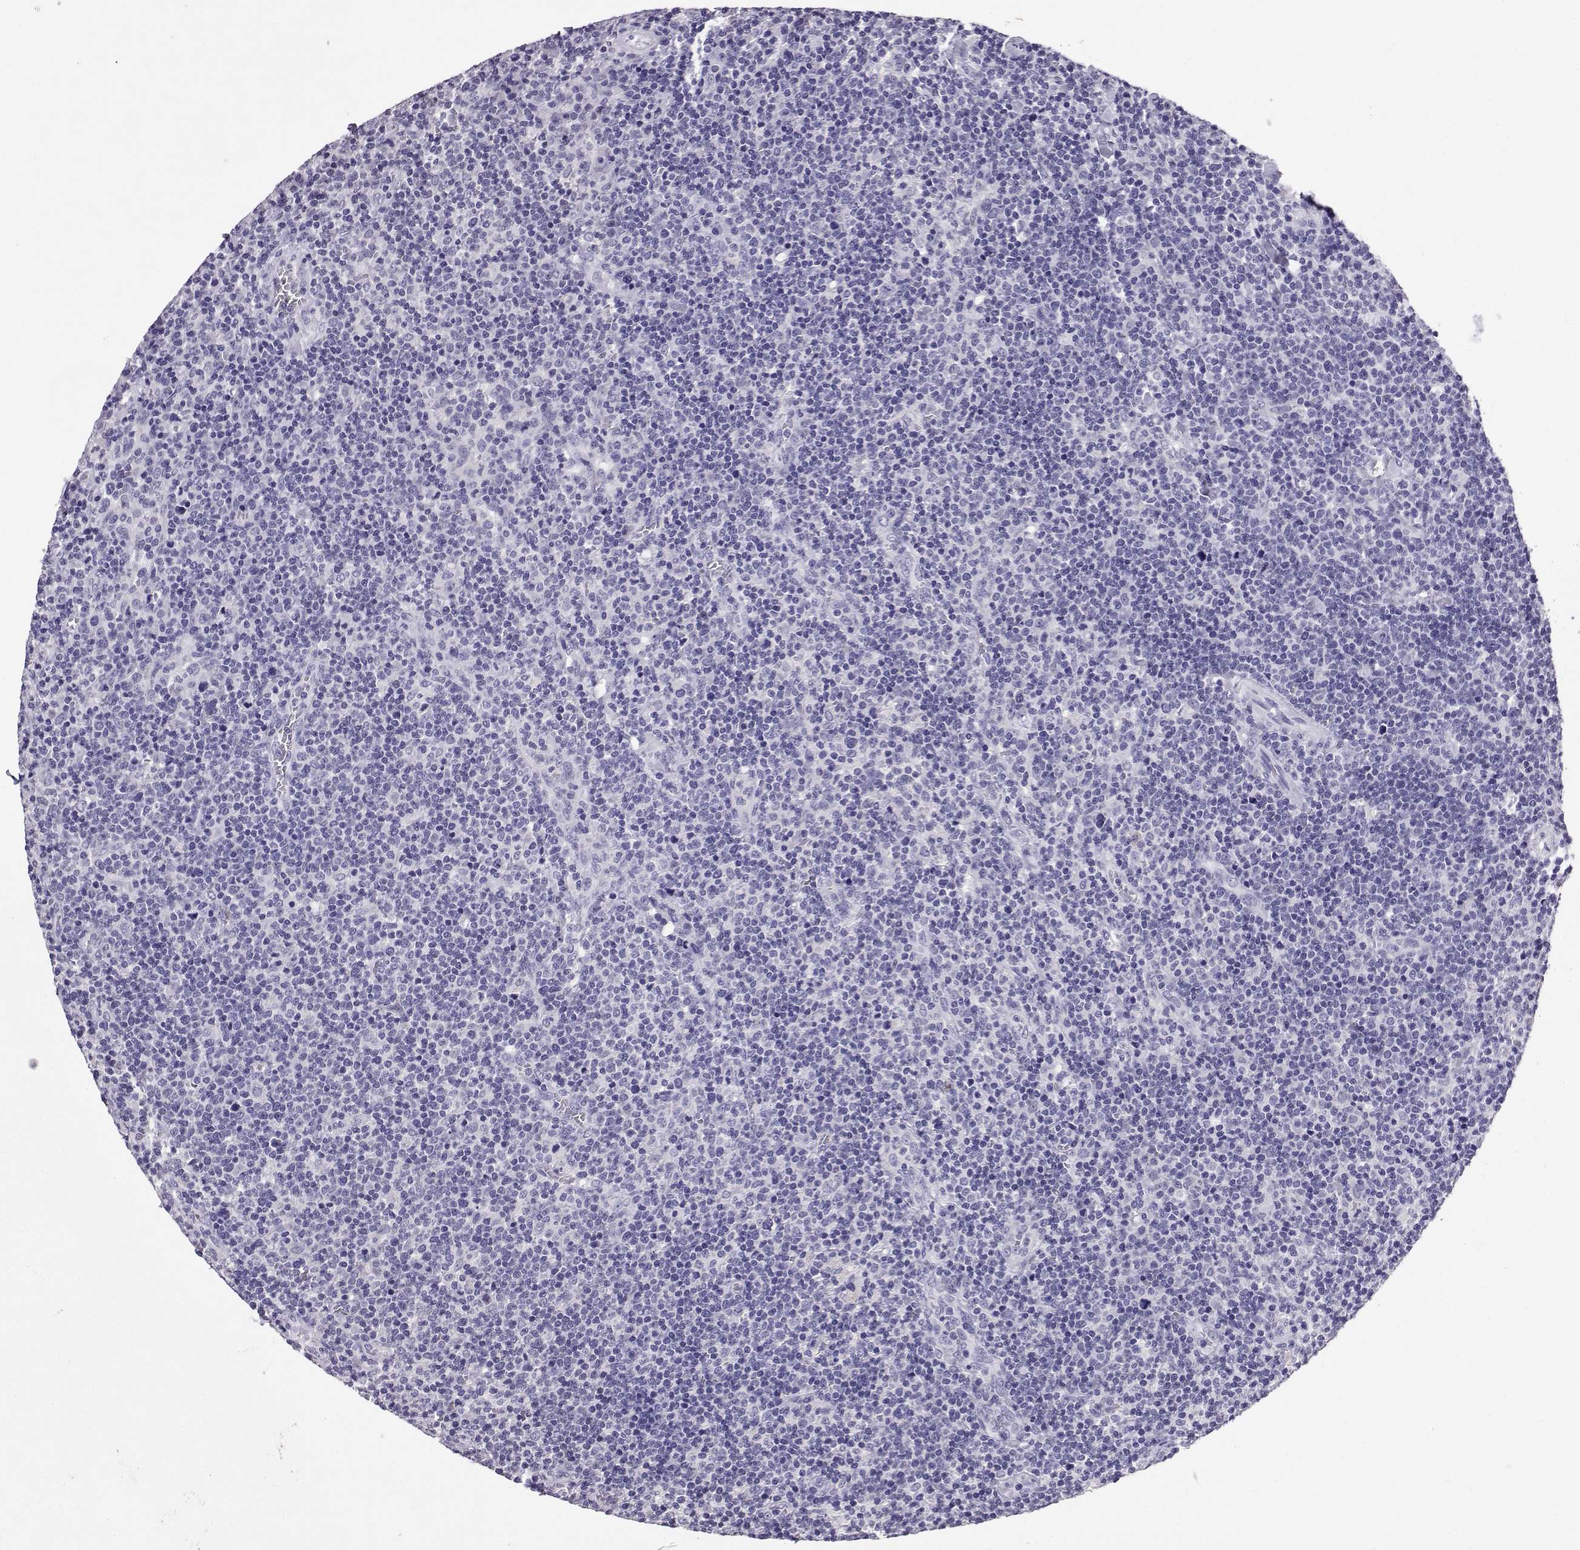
{"staining": {"intensity": "negative", "quantity": "none", "location": "none"}, "tissue": "lymphoma", "cell_type": "Tumor cells", "image_type": "cancer", "snomed": [{"axis": "morphology", "description": "Malignant lymphoma, non-Hodgkin's type, High grade"}, {"axis": "topography", "description": "Lymph node"}], "caption": "Photomicrograph shows no protein expression in tumor cells of lymphoma tissue.", "gene": "SPAG11B", "patient": {"sex": "male", "age": 61}}